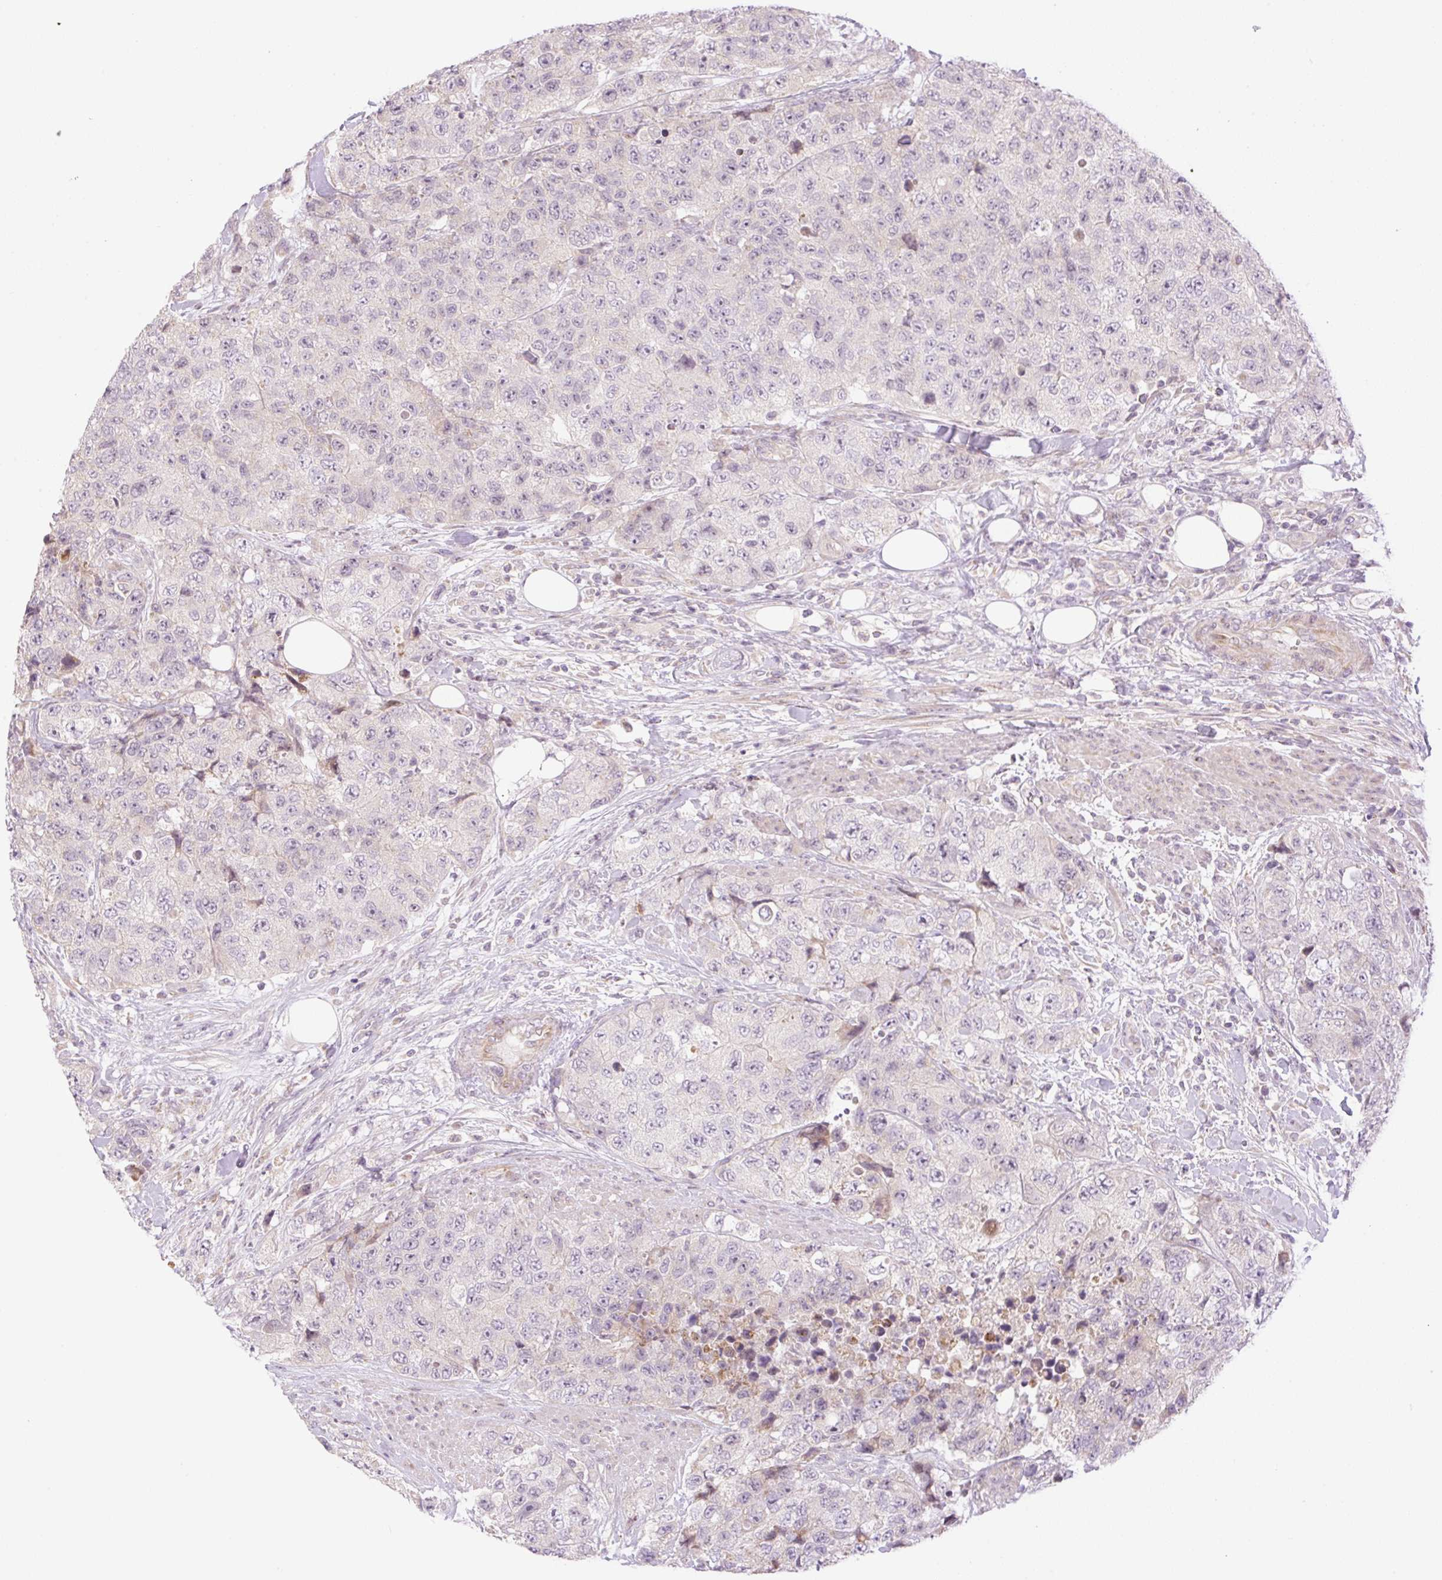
{"staining": {"intensity": "negative", "quantity": "none", "location": "none"}, "tissue": "urothelial cancer", "cell_type": "Tumor cells", "image_type": "cancer", "snomed": [{"axis": "morphology", "description": "Urothelial carcinoma, High grade"}, {"axis": "topography", "description": "Urinary bladder"}], "caption": "High power microscopy photomicrograph of an IHC photomicrograph of urothelial cancer, revealing no significant staining in tumor cells.", "gene": "ZNF394", "patient": {"sex": "female", "age": 78}}